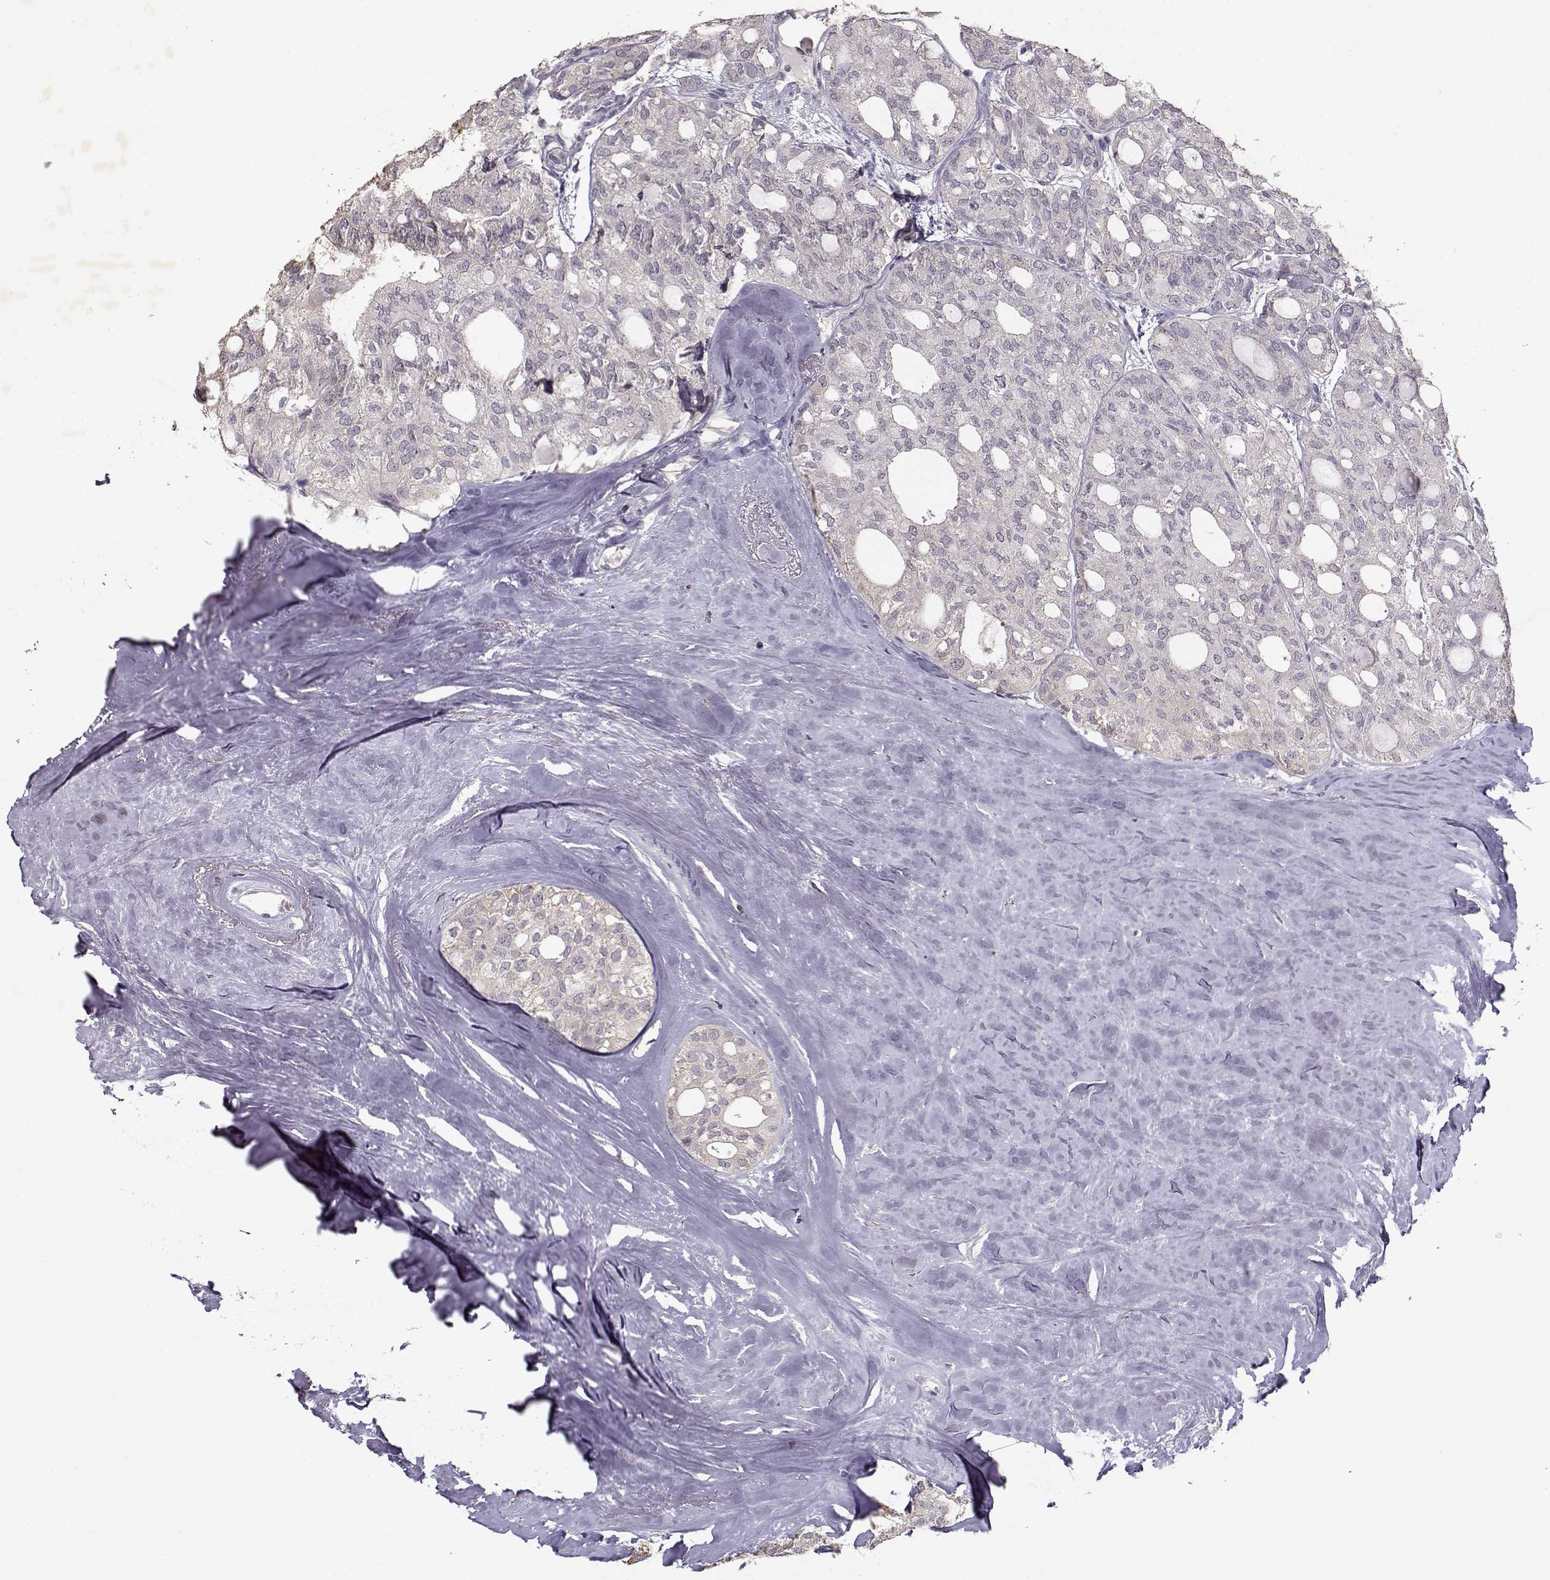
{"staining": {"intensity": "negative", "quantity": "none", "location": "none"}, "tissue": "thyroid cancer", "cell_type": "Tumor cells", "image_type": "cancer", "snomed": [{"axis": "morphology", "description": "Follicular adenoma carcinoma, NOS"}, {"axis": "topography", "description": "Thyroid gland"}], "caption": "Thyroid cancer (follicular adenoma carcinoma) was stained to show a protein in brown. There is no significant positivity in tumor cells.", "gene": "UROC1", "patient": {"sex": "male", "age": 75}}